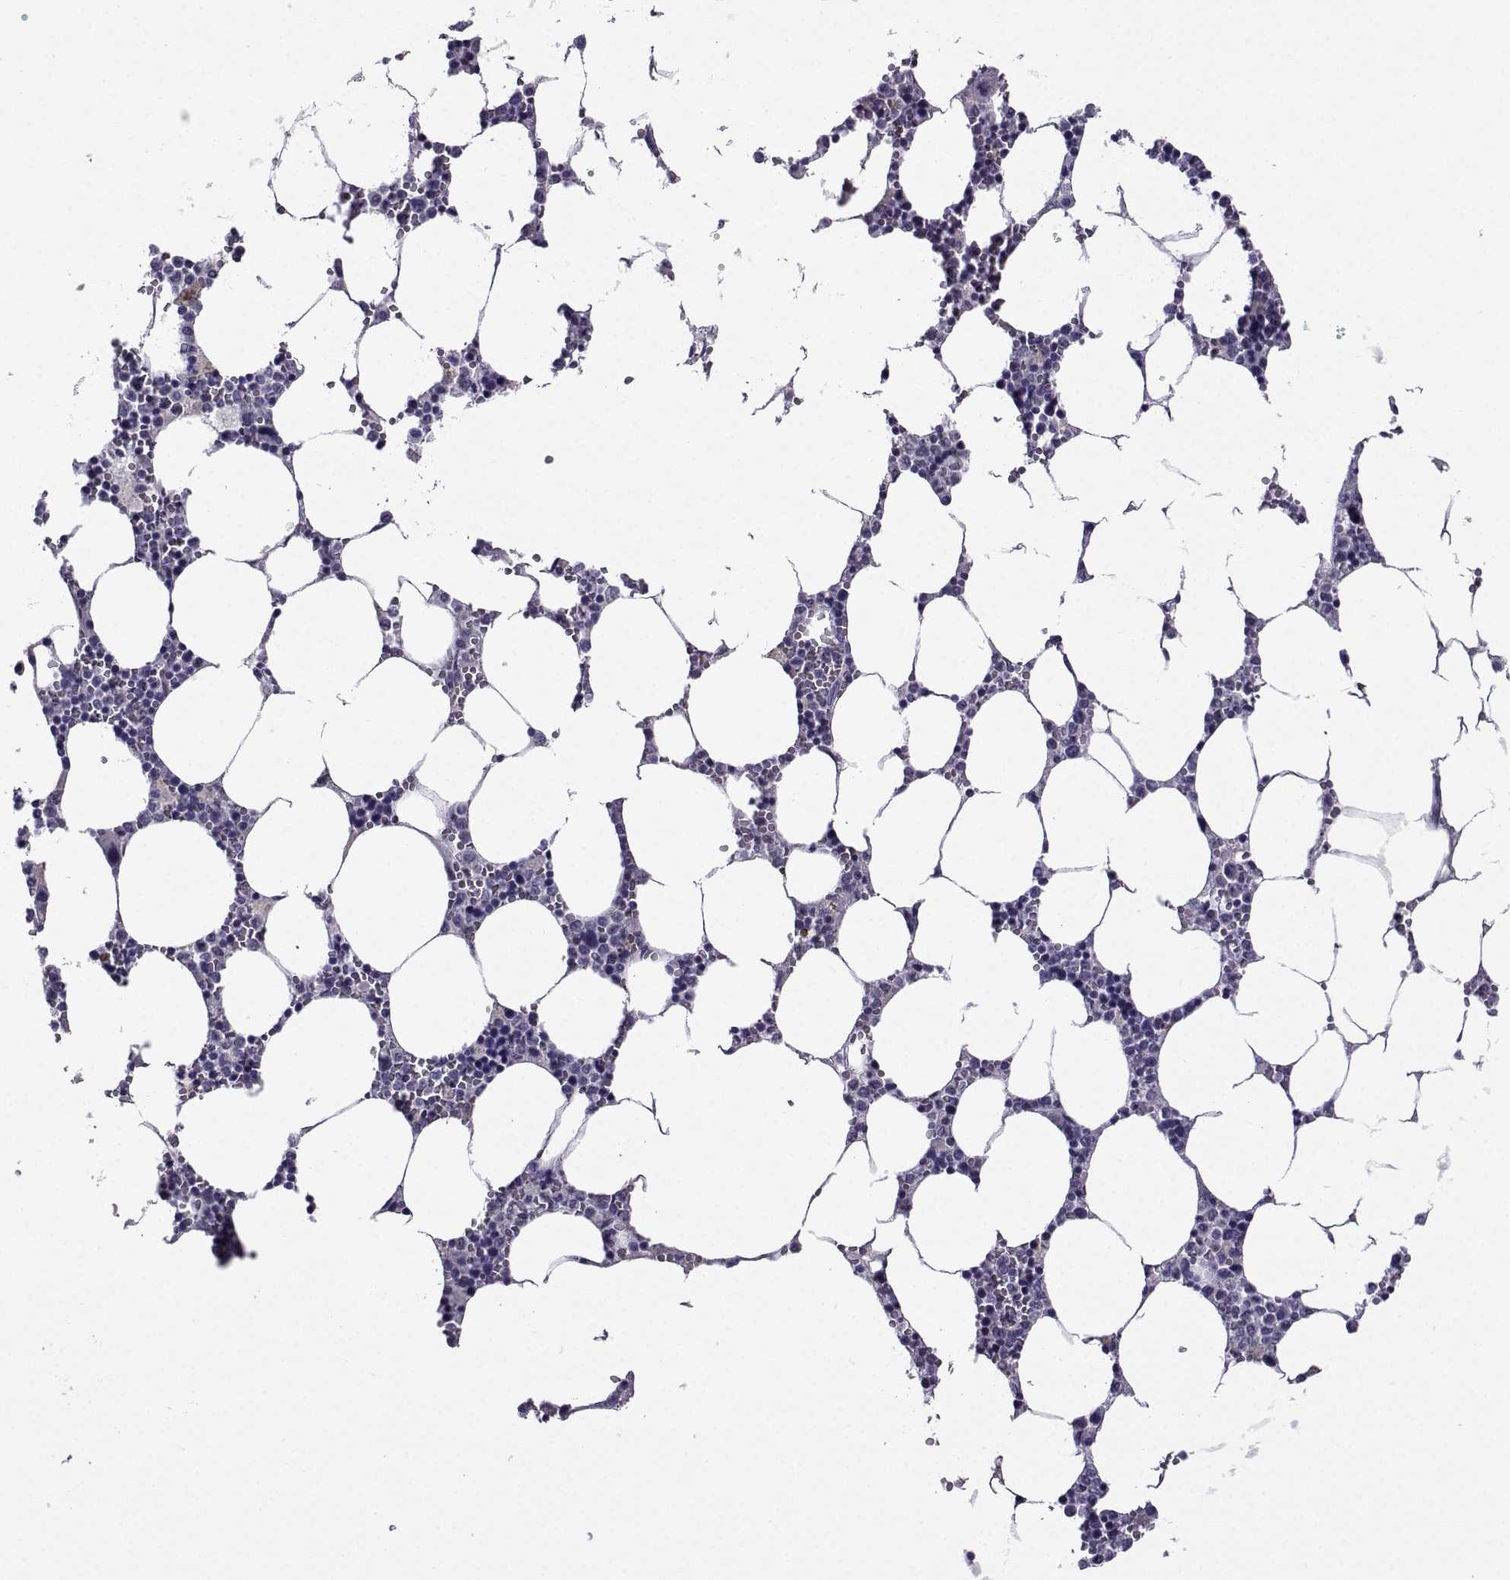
{"staining": {"intensity": "negative", "quantity": "none", "location": "none"}, "tissue": "bone marrow", "cell_type": "Hematopoietic cells", "image_type": "normal", "snomed": [{"axis": "morphology", "description": "Normal tissue, NOS"}, {"axis": "topography", "description": "Bone marrow"}], "caption": "A high-resolution photomicrograph shows immunohistochemistry staining of normal bone marrow, which shows no significant positivity in hematopoietic cells.", "gene": "CRYBB1", "patient": {"sex": "female", "age": 64}}